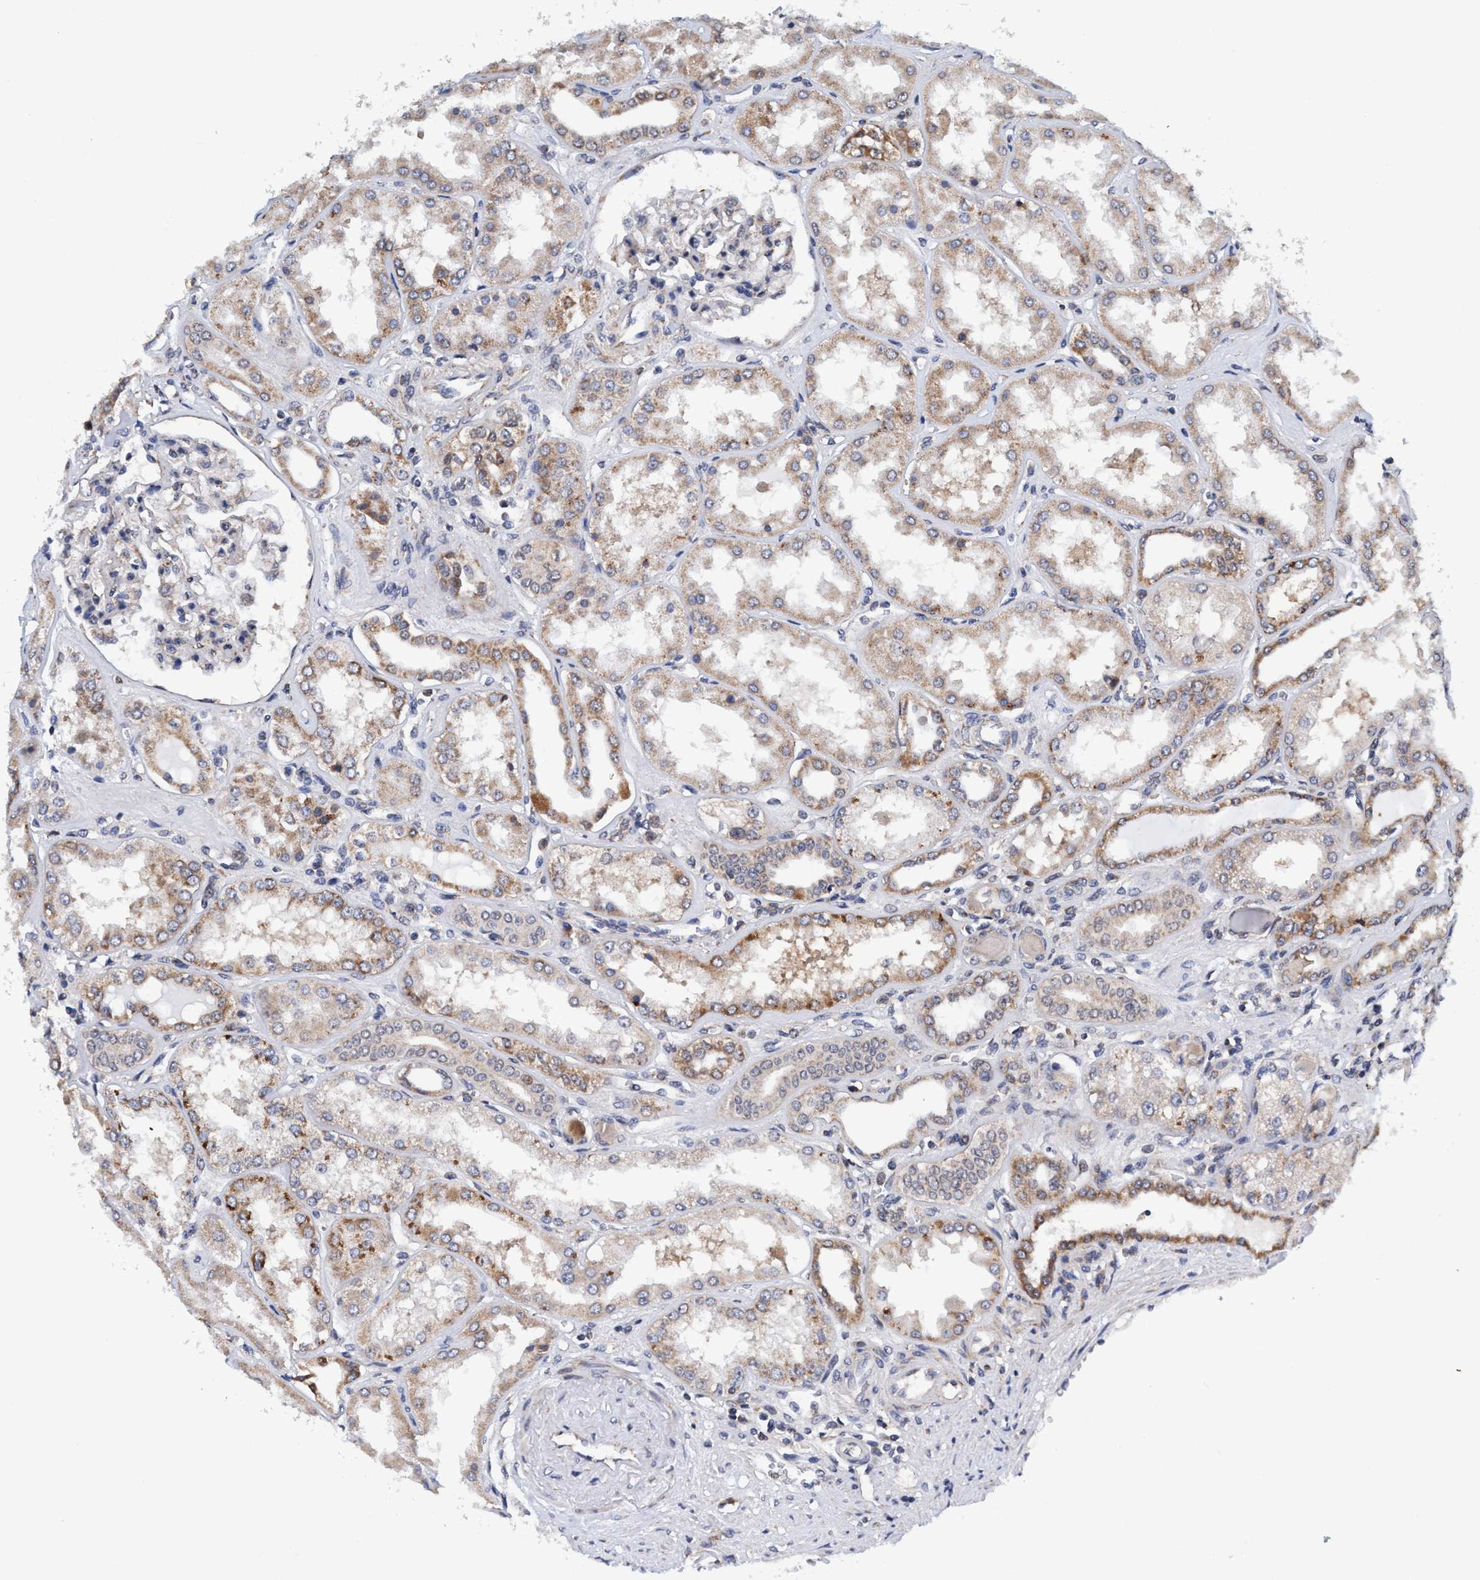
{"staining": {"intensity": "negative", "quantity": "none", "location": "none"}, "tissue": "kidney", "cell_type": "Cells in glomeruli", "image_type": "normal", "snomed": [{"axis": "morphology", "description": "Normal tissue, NOS"}, {"axis": "topography", "description": "Kidney"}], "caption": "Cells in glomeruli are negative for brown protein staining in normal kidney. The staining was performed using DAB (3,3'-diaminobenzidine) to visualize the protein expression in brown, while the nuclei were stained in blue with hematoxylin (Magnification: 20x).", "gene": "AGAP2", "patient": {"sex": "female", "age": 56}}